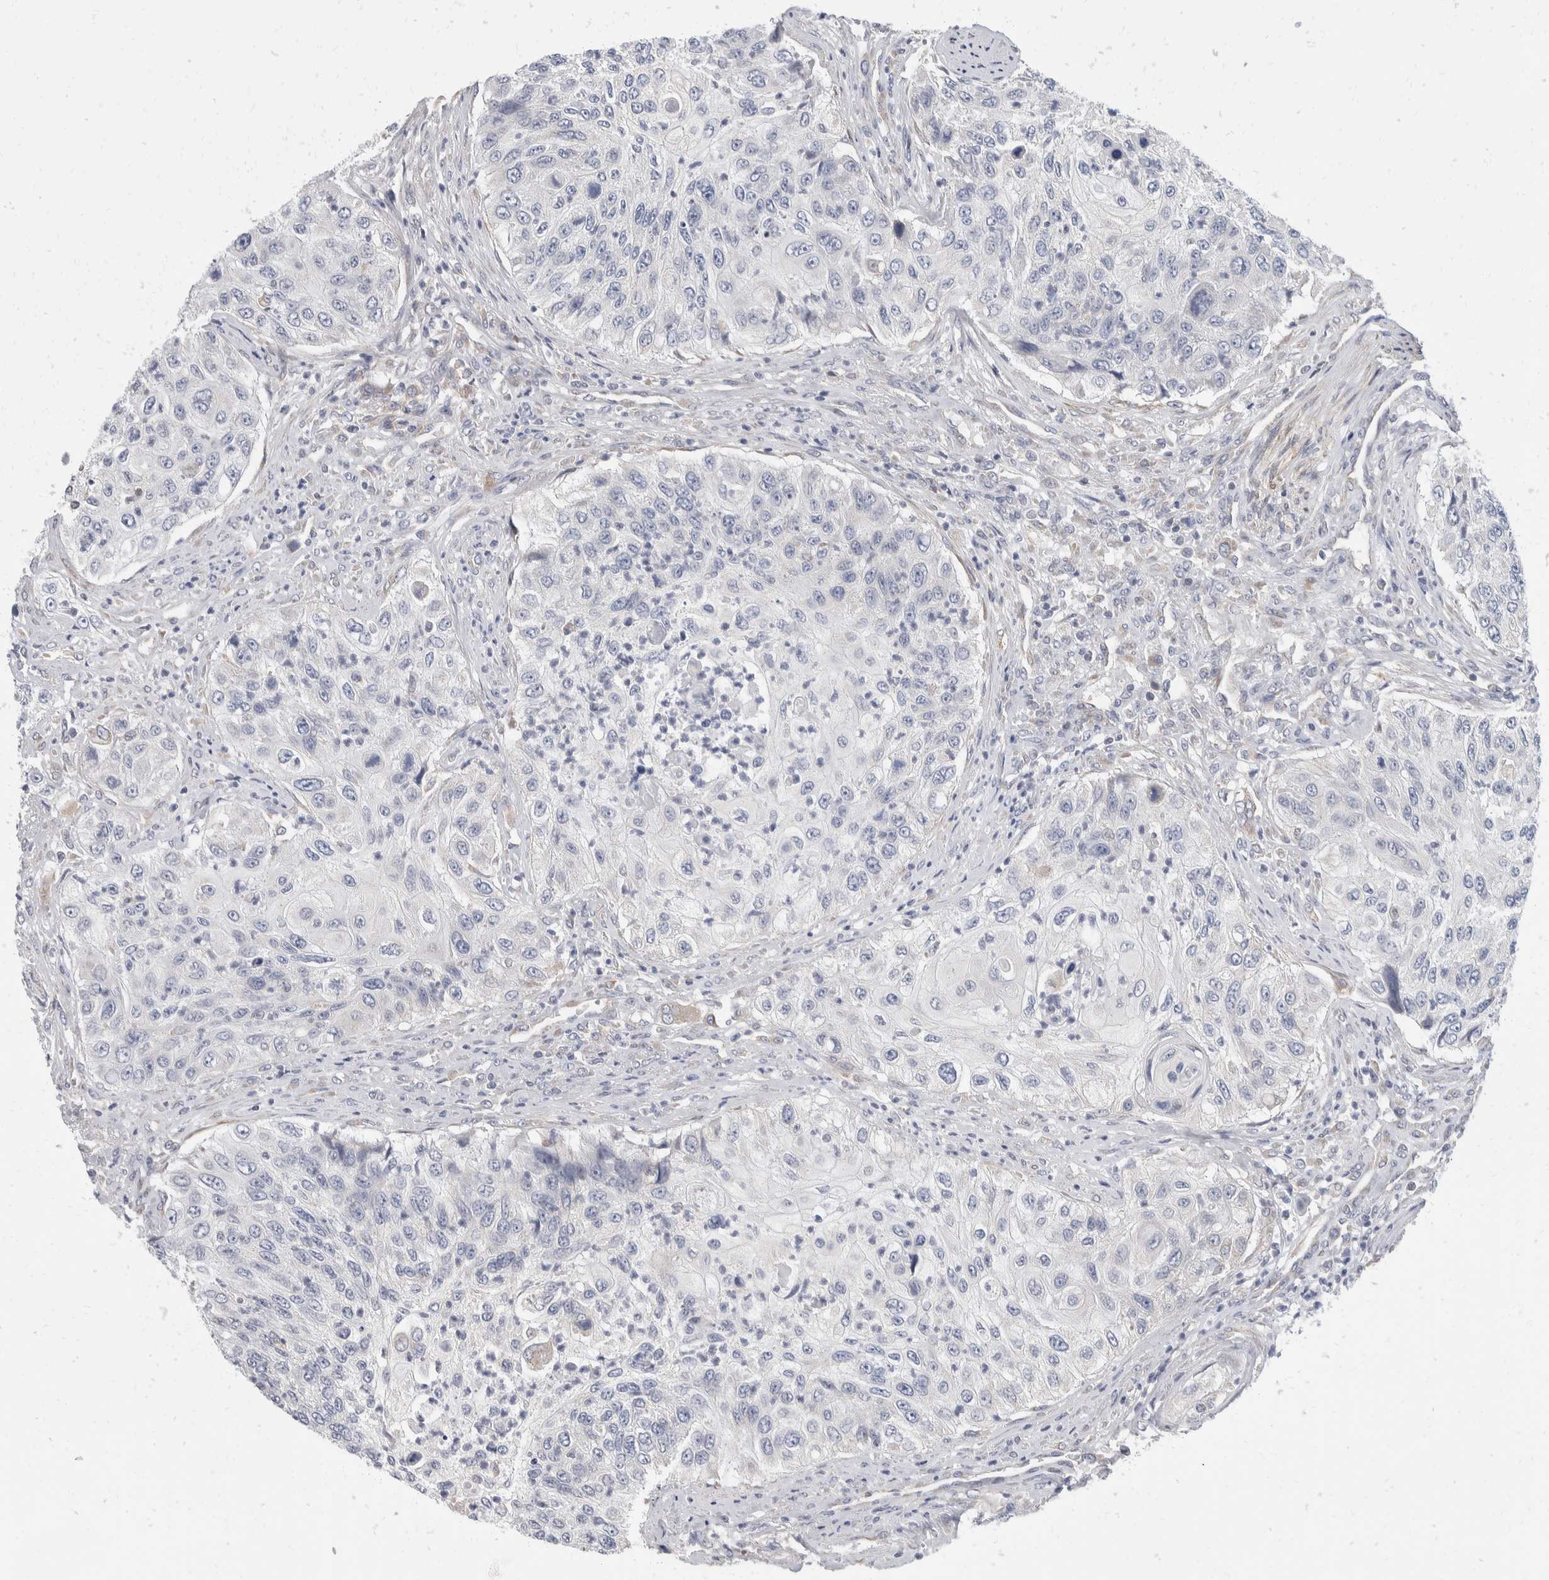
{"staining": {"intensity": "negative", "quantity": "none", "location": "none"}, "tissue": "urothelial cancer", "cell_type": "Tumor cells", "image_type": "cancer", "snomed": [{"axis": "morphology", "description": "Urothelial carcinoma, High grade"}, {"axis": "topography", "description": "Urinary bladder"}], "caption": "IHC of urothelial cancer shows no expression in tumor cells.", "gene": "TMEM245", "patient": {"sex": "female", "age": 60}}